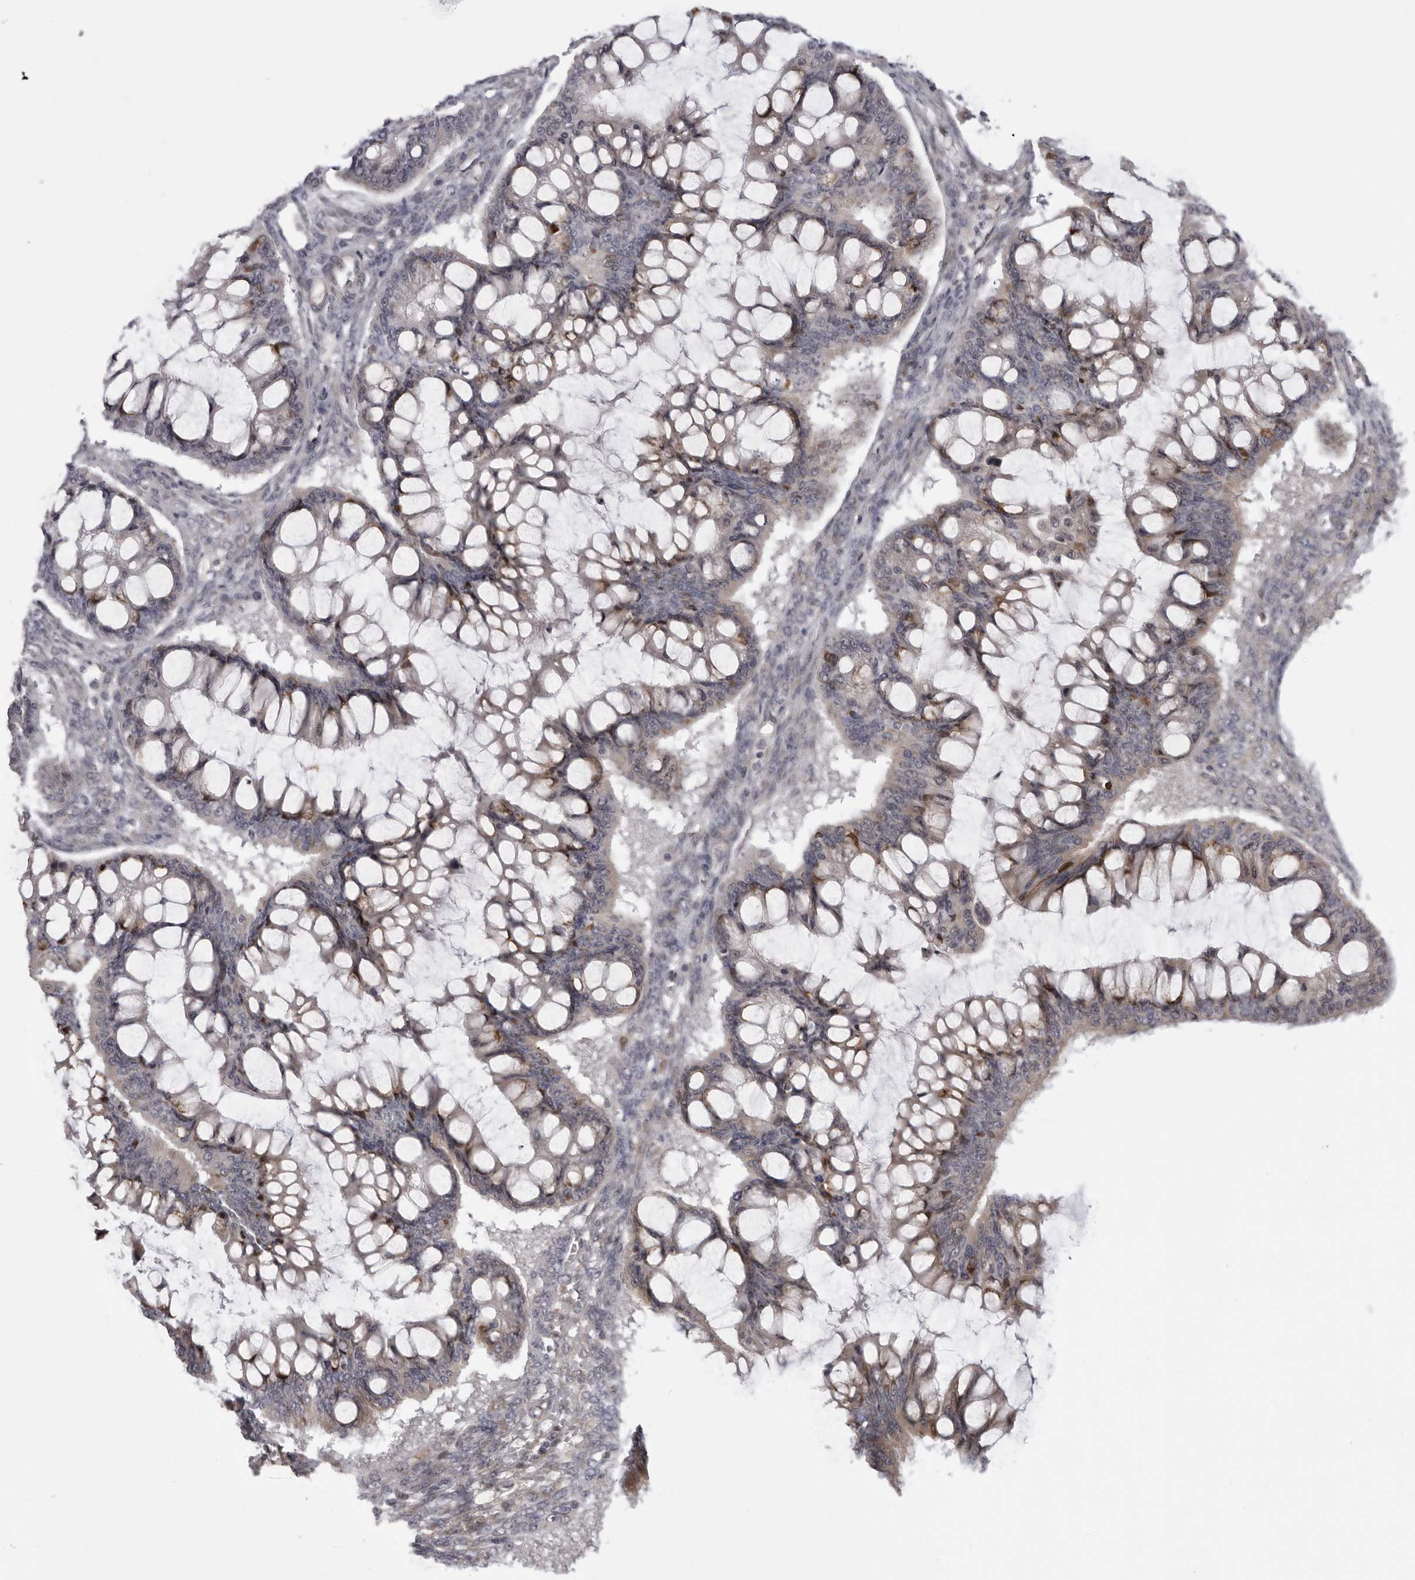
{"staining": {"intensity": "negative", "quantity": "none", "location": "none"}, "tissue": "ovarian cancer", "cell_type": "Tumor cells", "image_type": "cancer", "snomed": [{"axis": "morphology", "description": "Cystadenocarcinoma, mucinous, NOS"}, {"axis": "topography", "description": "Ovary"}], "caption": "Immunohistochemistry of human ovarian cancer shows no staining in tumor cells.", "gene": "DNAH14", "patient": {"sex": "female", "age": 73}}